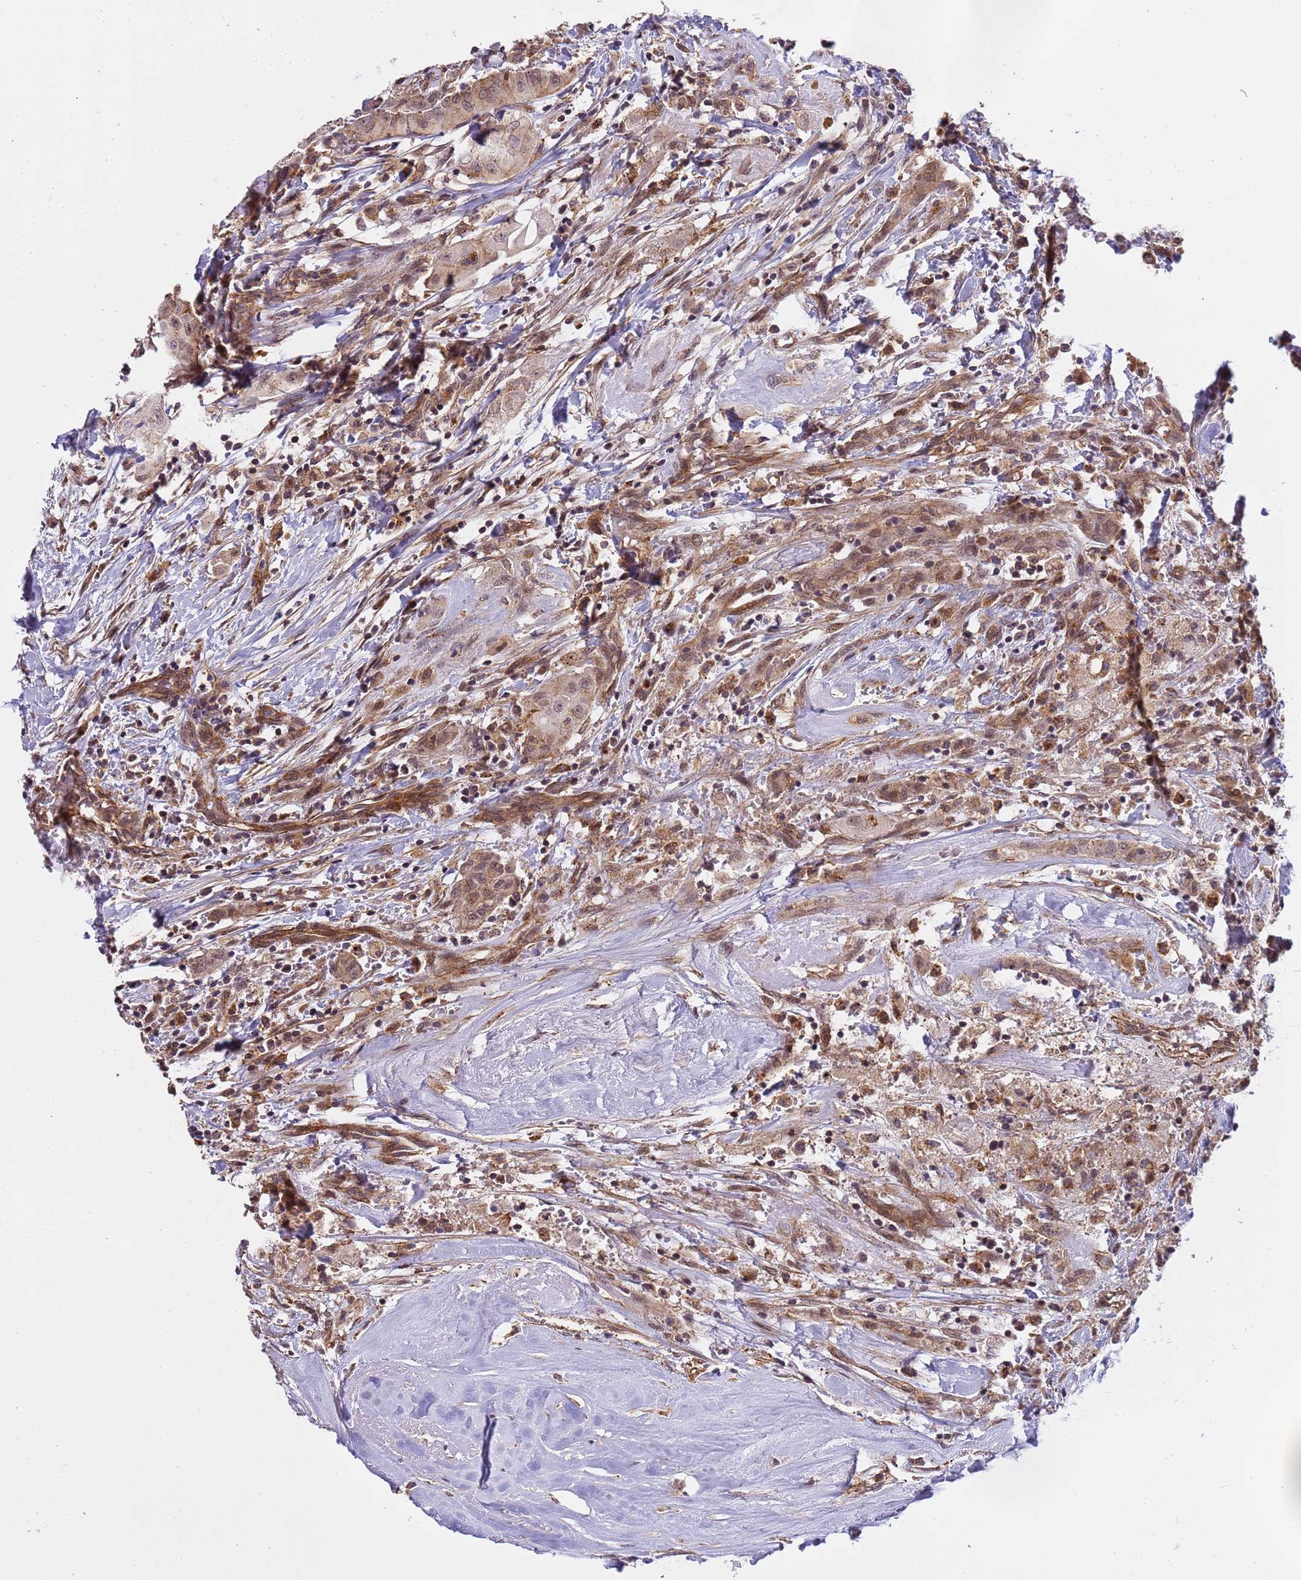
{"staining": {"intensity": "weak", "quantity": "25%-75%", "location": "cytoplasmic/membranous,nuclear"}, "tissue": "thyroid cancer", "cell_type": "Tumor cells", "image_type": "cancer", "snomed": [{"axis": "morphology", "description": "Papillary adenocarcinoma, NOS"}, {"axis": "topography", "description": "Thyroid gland"}], "caption": "Immunohistochemical staining of human papillary adenocarcinoma (thyroid) reveals low levels of weak cytoplasmic/membranous and nuclear protein positivity in approximately 25%-75% of tumor cells.", "gene": "EMC2", "patient": {"sex": "female", "age": 59}}